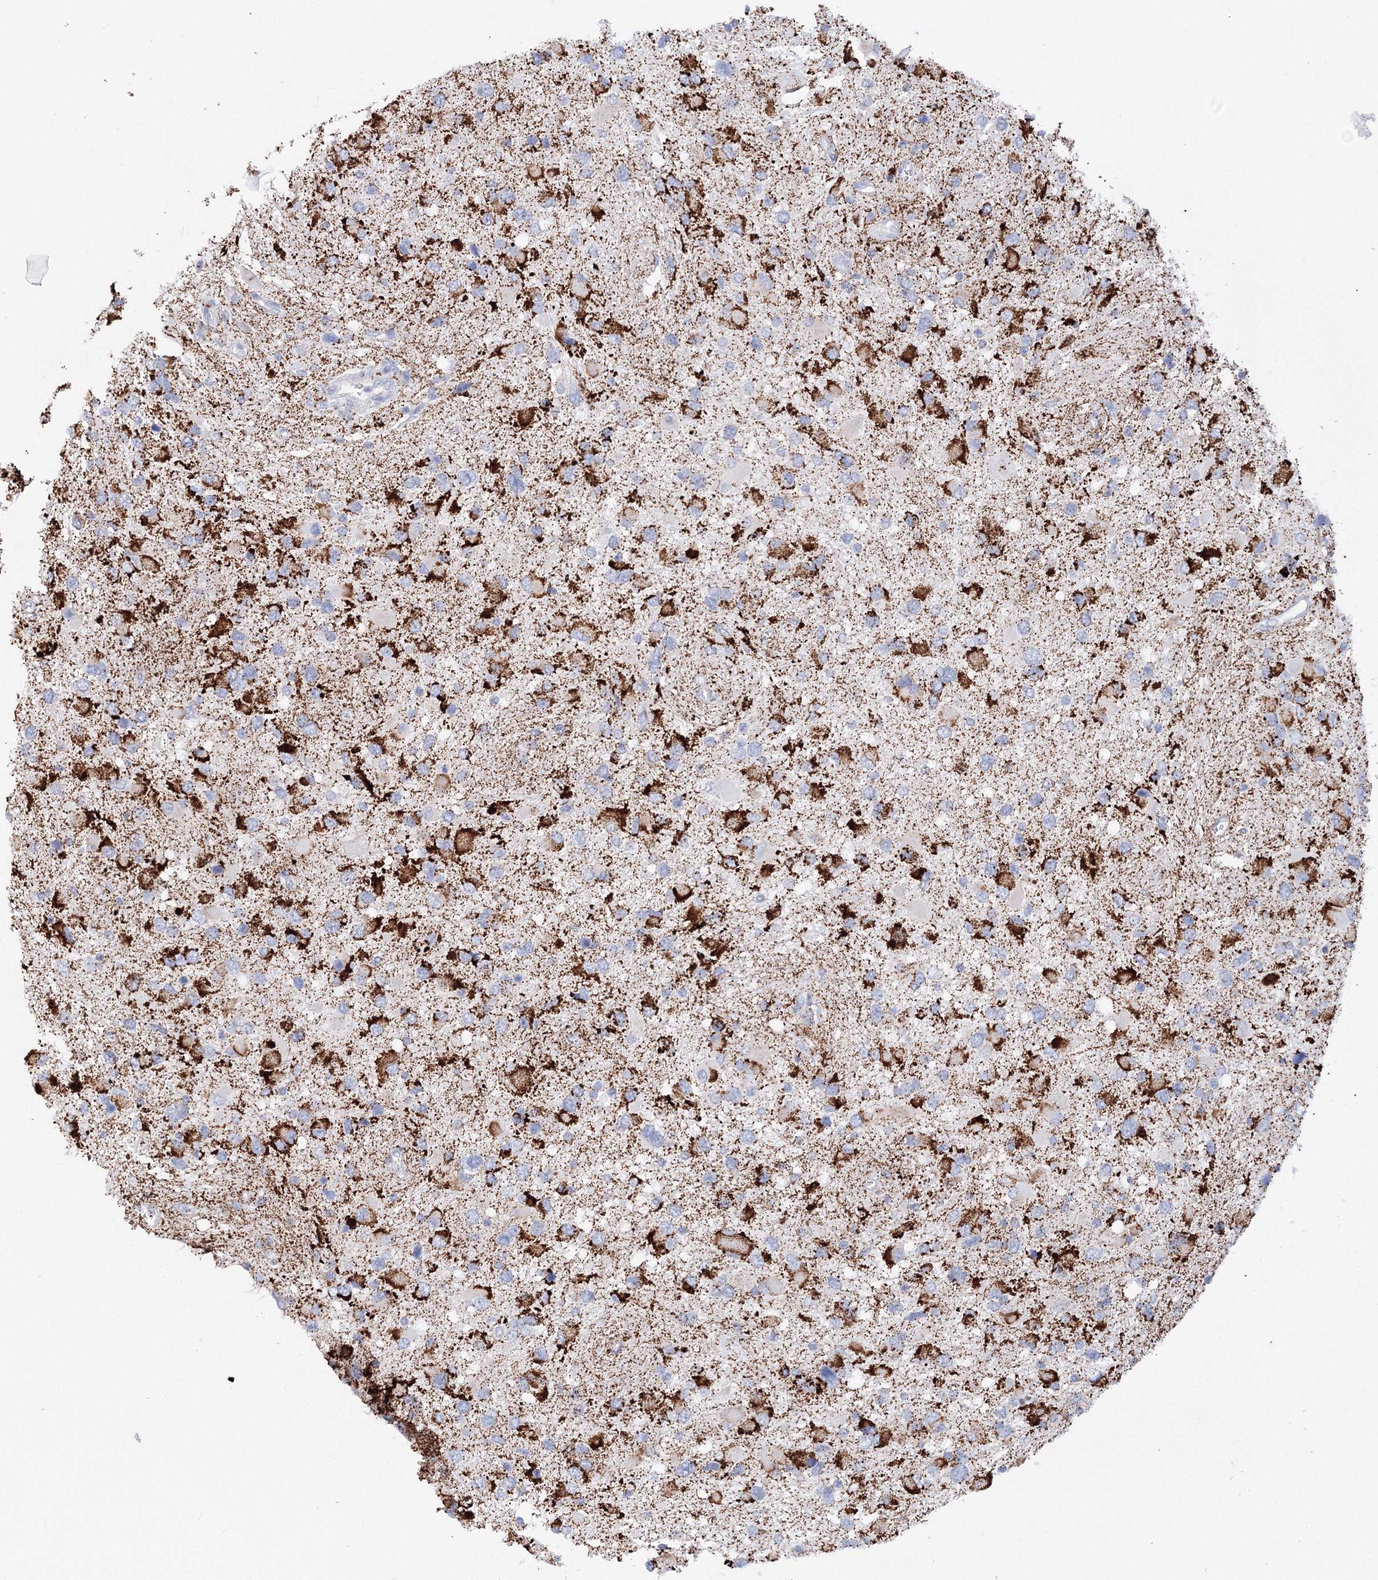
{"staining": {"intensity": "negative", "quantity": "none", "location": "none"}, "tissue": "glioma", "cell_type": "Tumor cells", "image_type": "cancer", "snomed": [{"axis": "morphology", "description": "Glioma, malignant, High grade"}, {"axis": "topography", "description": "Brain"}], "caption": "Photomicrograph shows no significant protein expression in tumor cells of malignant glioma (high-grade). (Brightfield microscopy of DAB immunohistochemistry (IHC) at high magnification).", "gene": "MERTK", "patient": {"sex": "male", "age": 53}}